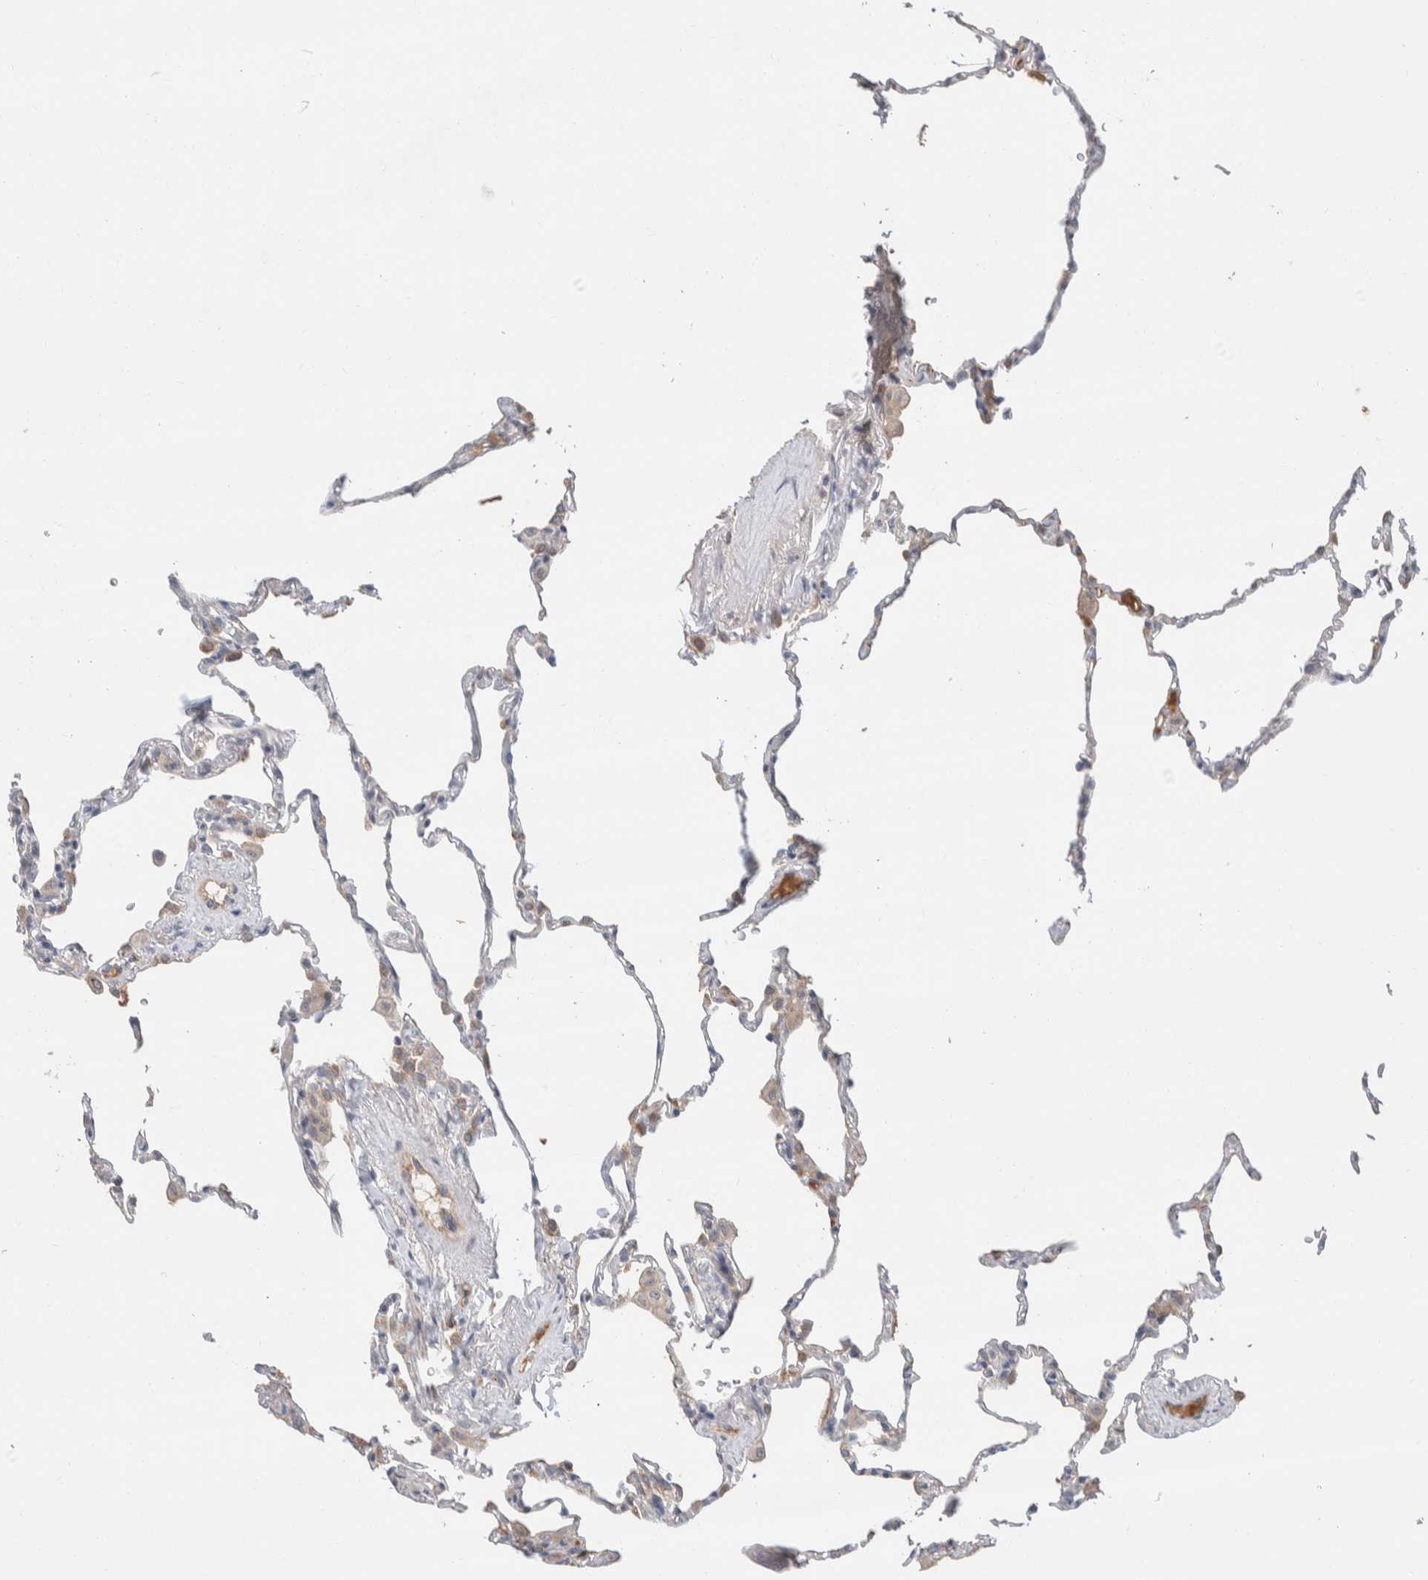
{"staining": {"intensity": "negative", "quantity": "none", "location": "none"}, "tissue": "lung", "cell_type": "Alveolar cells", "image_type": "normal", "snomed": [{"axis": "morphology", "description": "Normal tissue, NOS"}, {"axis": "topography", "description": "Lung"}], "caption": "Immunohistochemical staining of benign lung displays no significant positivity in alveolar cells. (DAB (3,3'-diaminobenzidine) immunohistochemistry (IHC) with hematoxylin counter stain).", "gene": "RUSF1", "patient": {"sex": "male", "age": 59}}